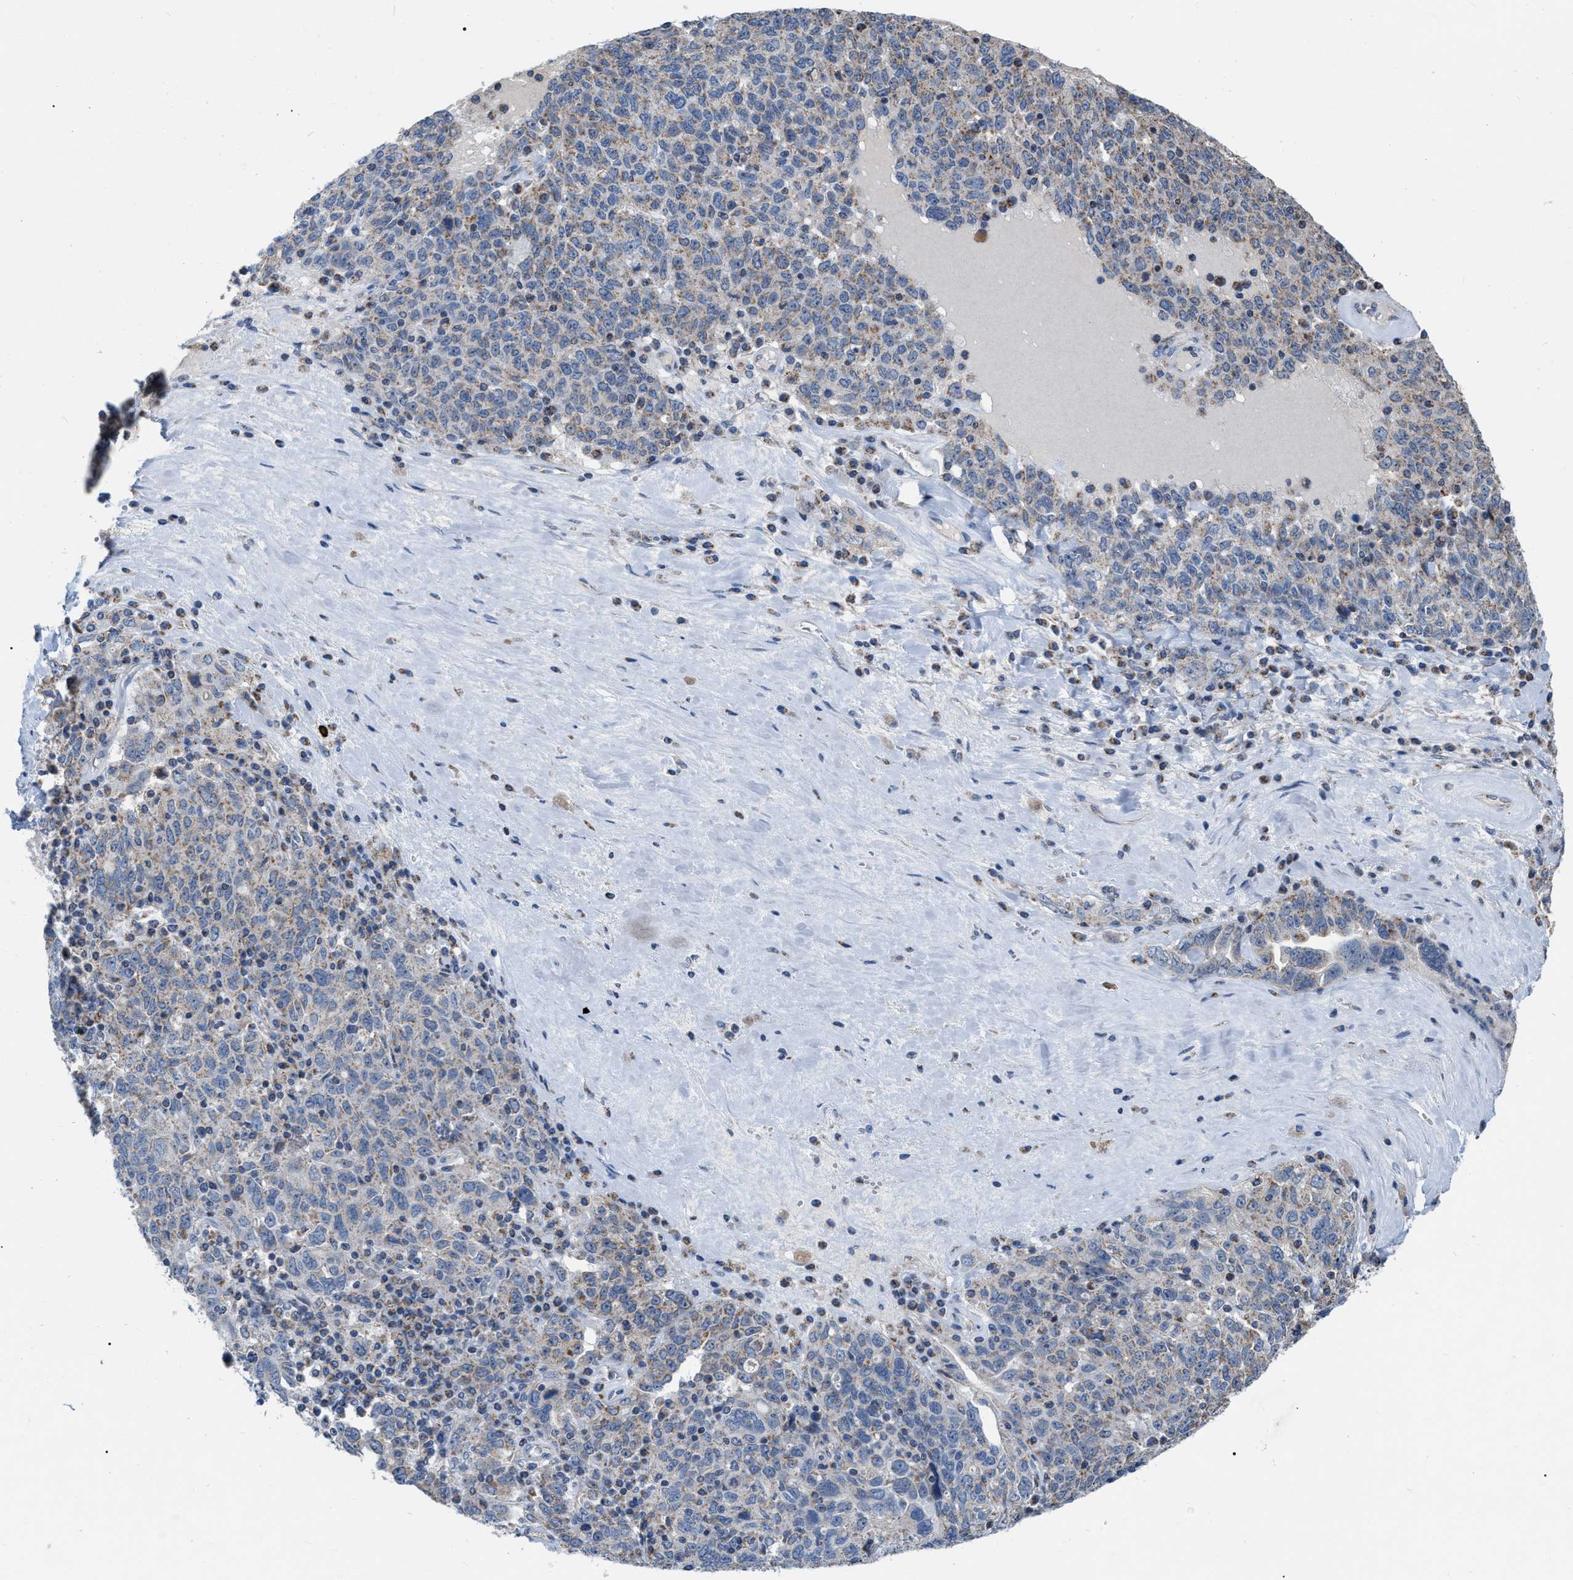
{"staining": {"intensity": "negative", "quantity": "none", "location": "none"}, "tissue": "ovarian cancer", "cell_type": "Tumor cells", "image_type": "cancer", "snomed": [{"axis": "morphology", "description": "Carcinoma, endometroid"}, {"axis": "topography", "description": "Ovary"}], "caption": "Immunohistochemistry of ovarian cancer exhibits no staining in tumor cells.", "gene": "DDX56", "patient": {"sex": "female", "age": 62}}